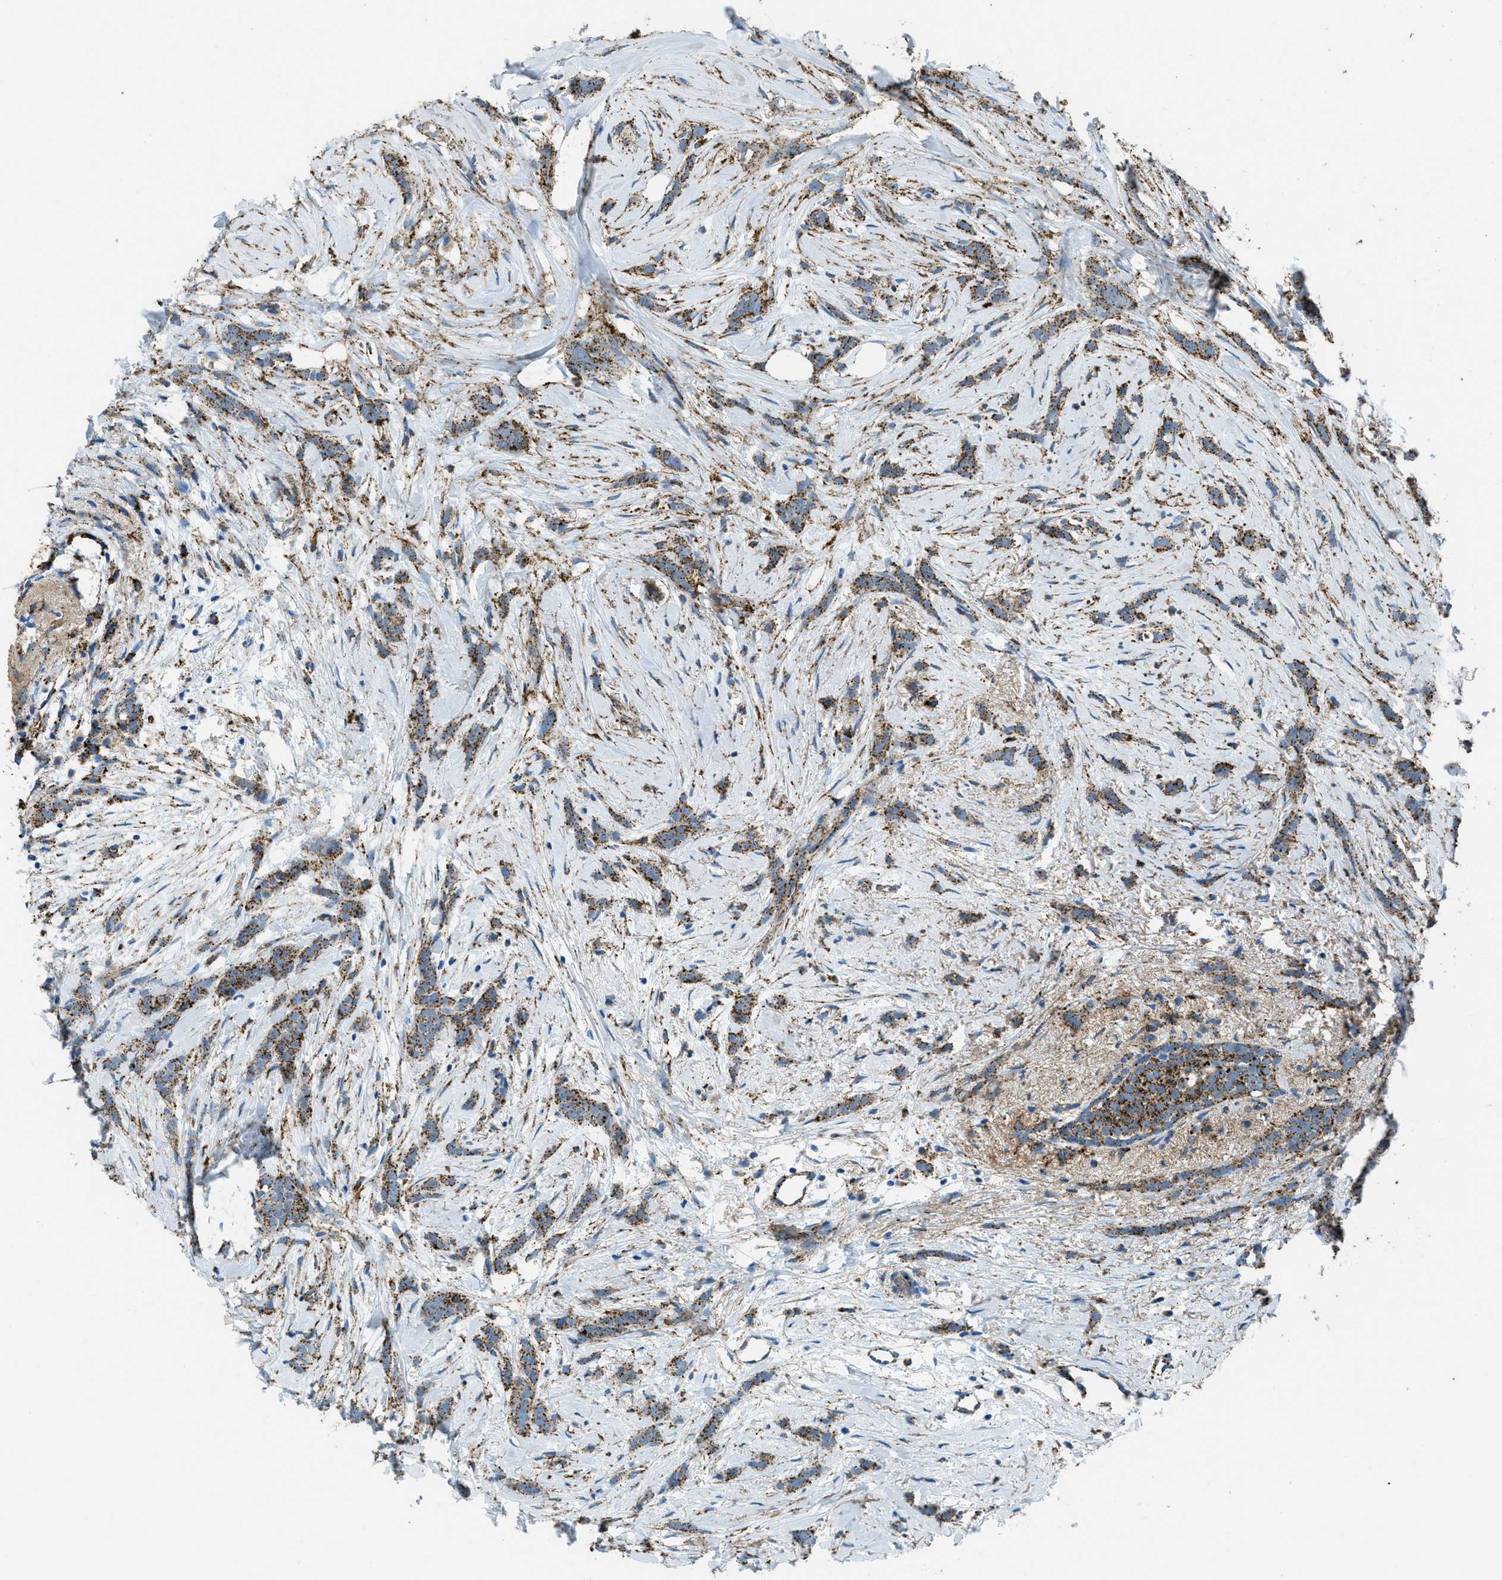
{"staining": {"intensity": "moderate", "quantity": ">75%", "location": "cytoplasmic/membranous"}, "tissue": "breast cancer", "cell_type": "Tumor cells", "image_type": "cancer", "snomed": [{"axis": "morphology", "description": "Lobular carcinoma, in situ"}, {"axis": "morphology", "description": "Lobular carcinoma"}, {"axis": "topography", "description": "Breast"}], "caption": "IHC photomicrograph of neoplastic tissue: breast cancer (lobular carcinoma in situ) stained using immunohistochemistry (IHC) displays medium levels of moderate protein expression localized specifically in the cytoplasmic/membranous of tumor cells, appearing as a cytoplasmic/membranous brown color.", "gene": "SCARB2", "patient": {"sex": "female", "age": 41}}